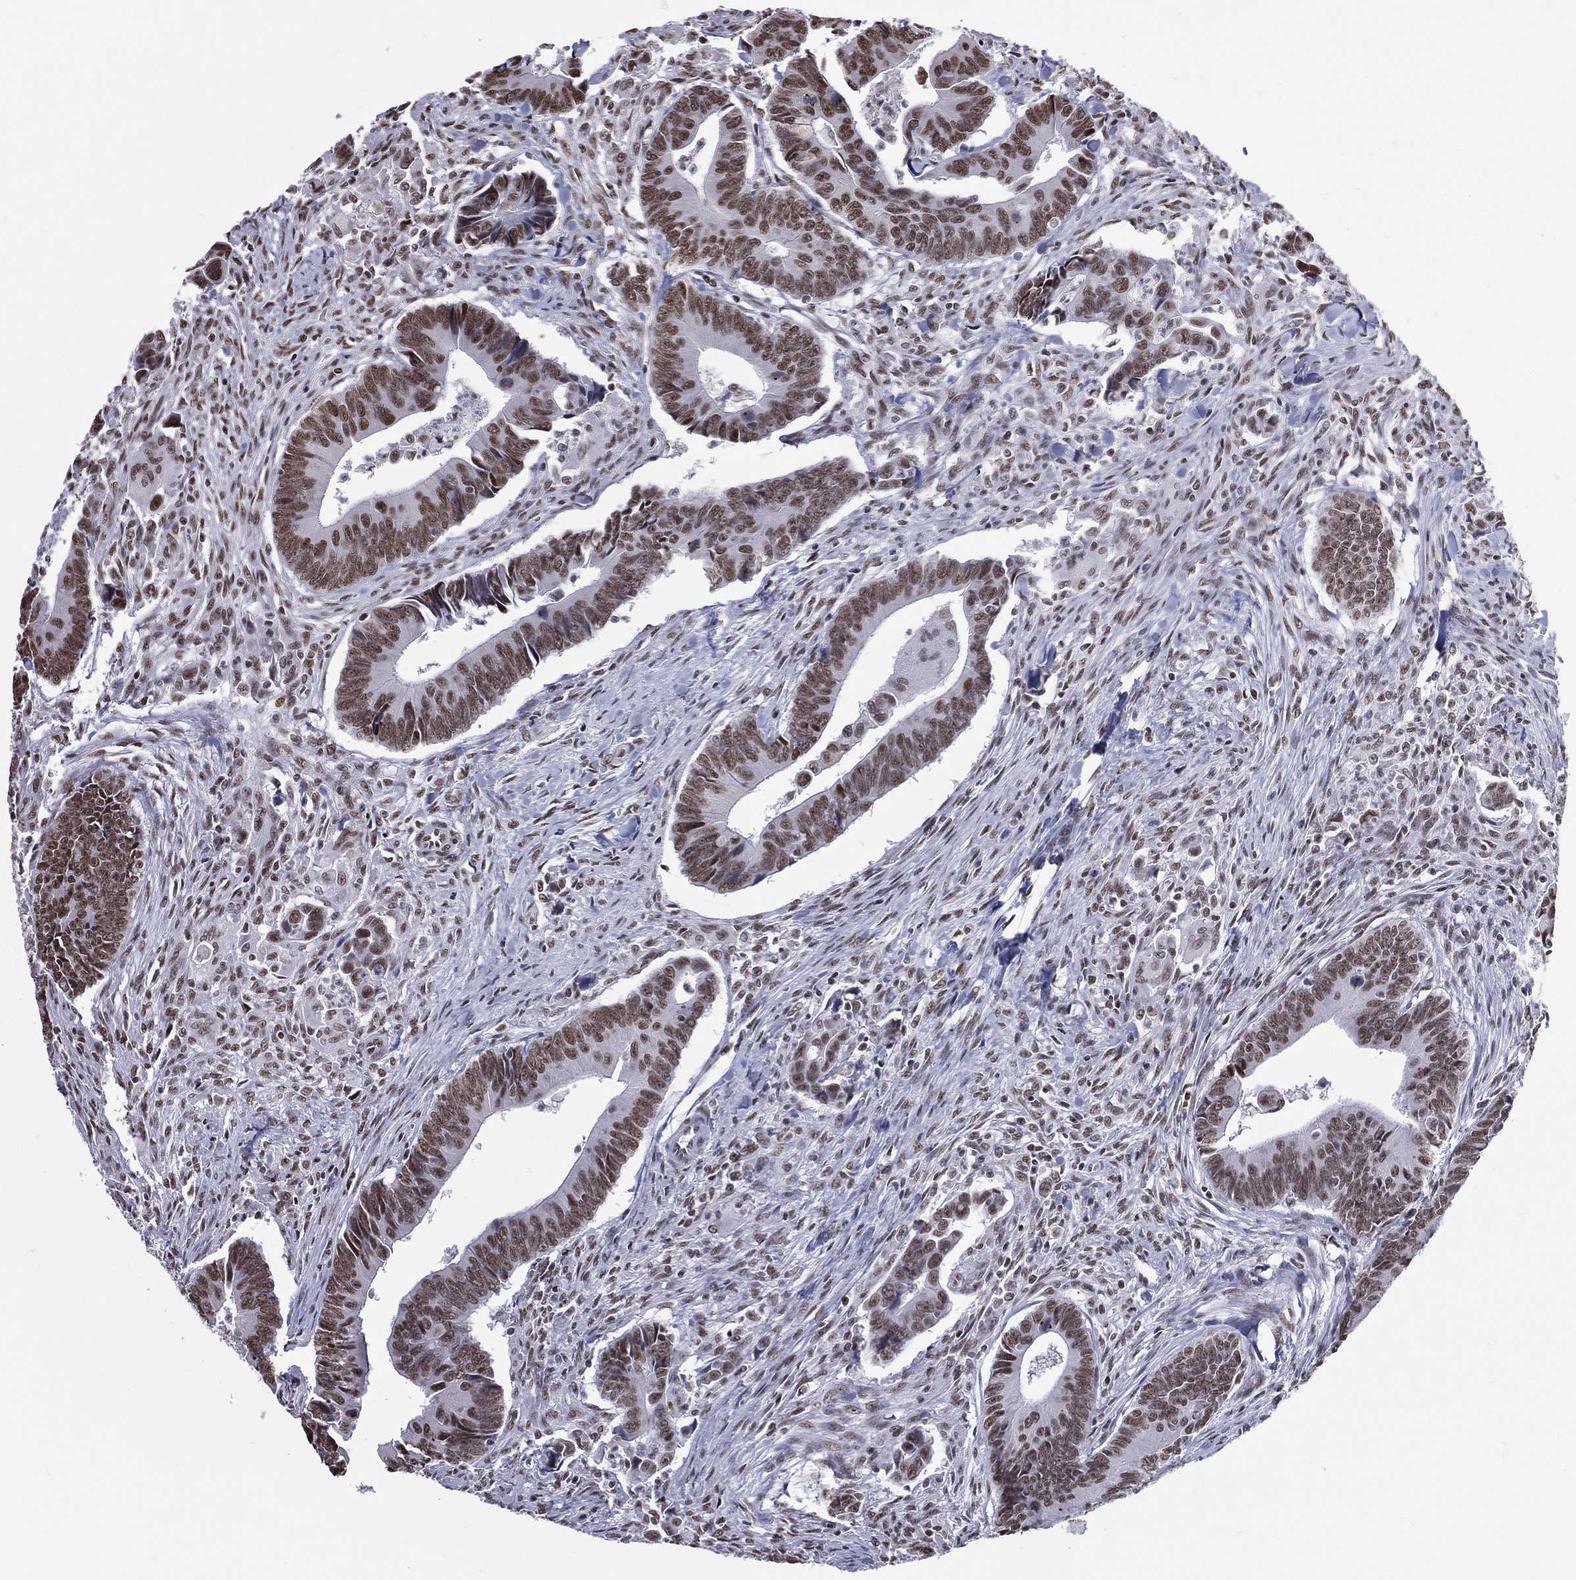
{"staining": {"intensity": "moderate", "quantity": ">75%", "location": "nuclear"}, "tissue": "colorectal cancer", "cell_type": "Tumor cells", "image_type": "cancer", "snomed": [{"axis": "morphology", "description": "Adenocarcinoma, NOS"}, {"axis": "topography", "description": "Rectum"}], "caption": "There is medium levels of moderate nuclear expression in tumor cells of colorectal cancer (adenocarcinoma), as demonstrated by immunohistochemical staining (brown color).", "gene": "ZNF7", "patient": {"sex": "male", "age": 67}}